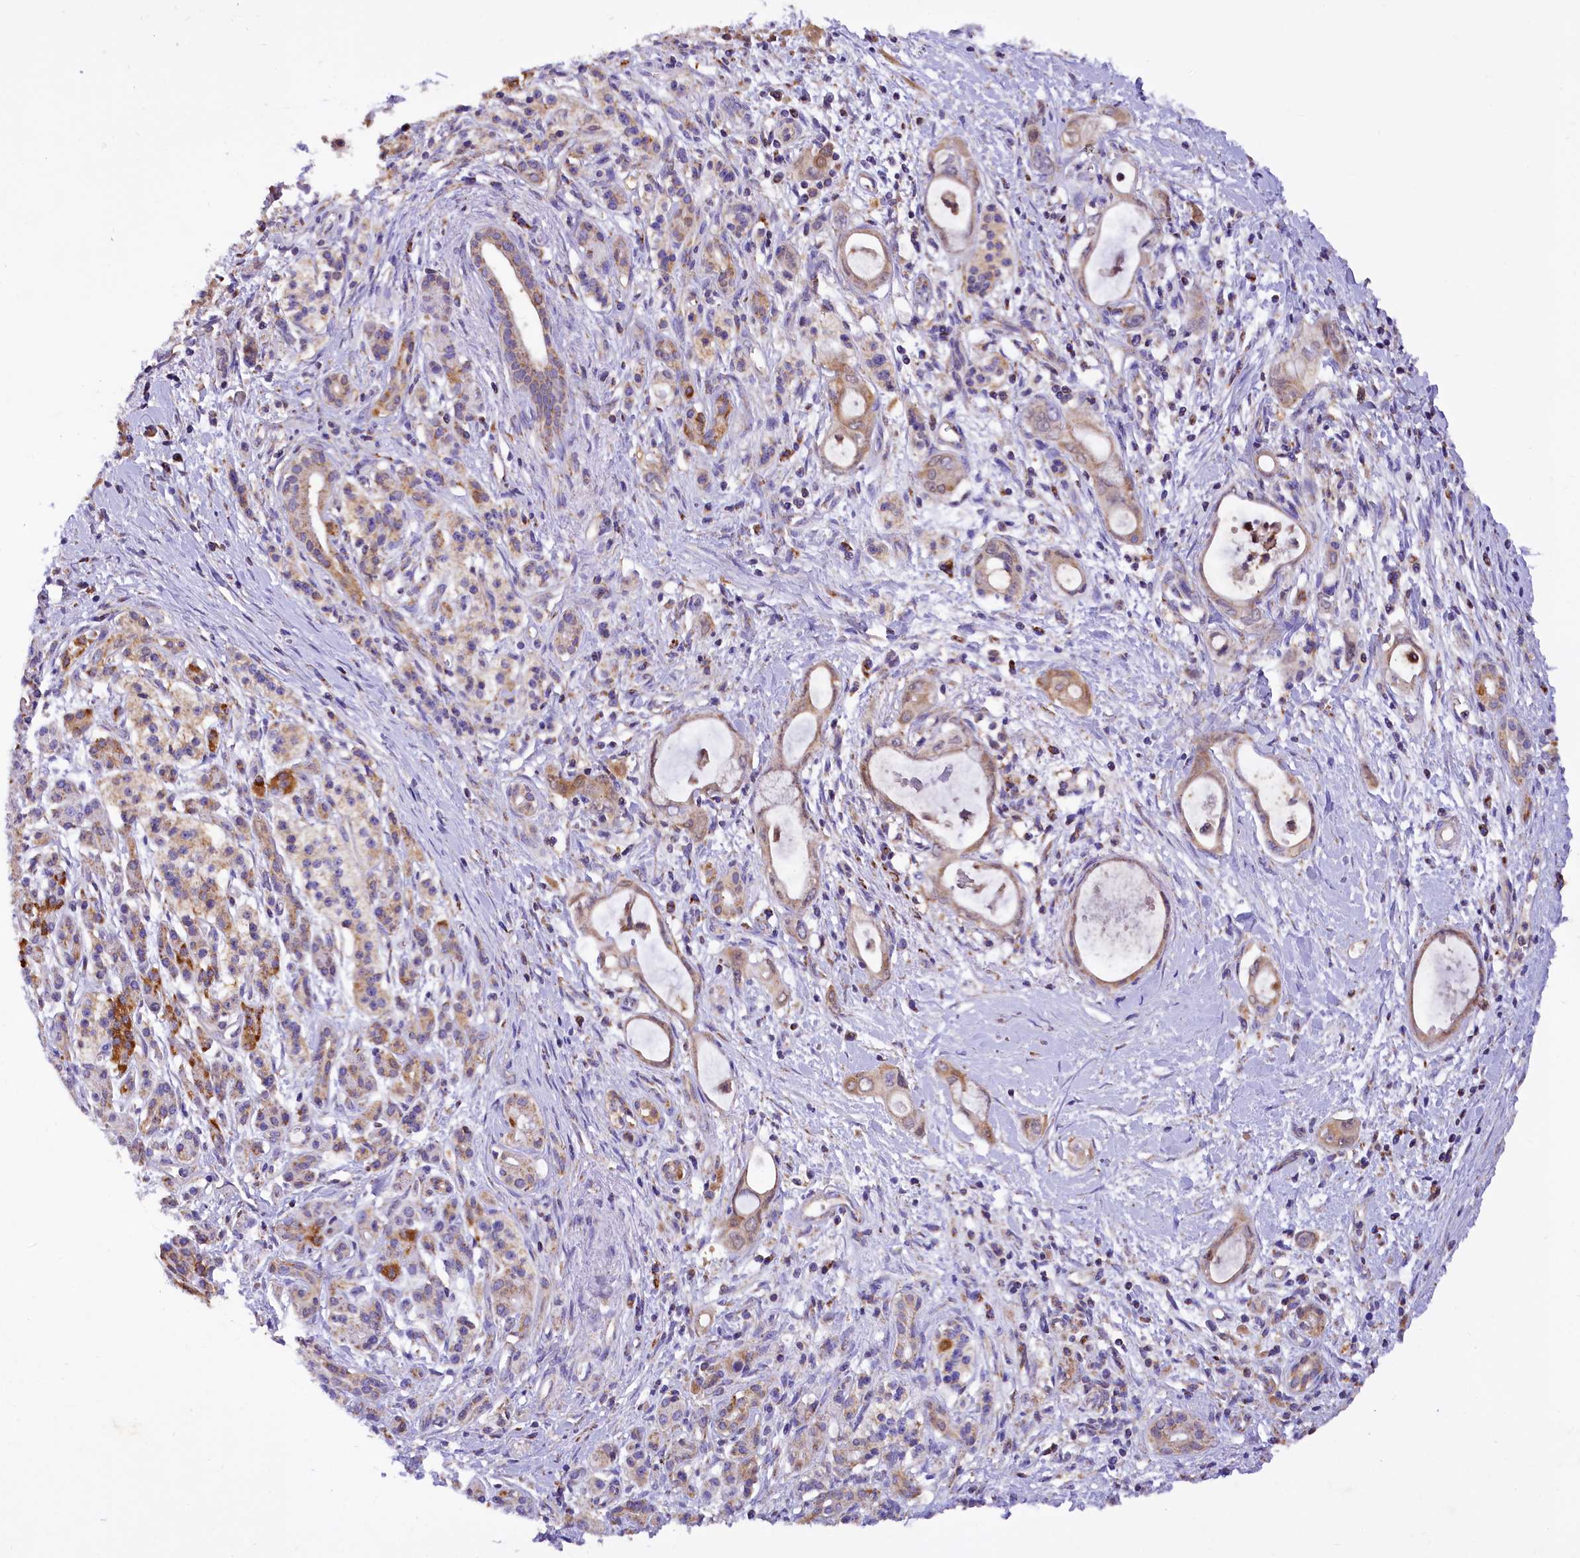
{"staining": {"intensity": "moderate", "quantity": ">75%", "location": "cytoplasmic/membranous"}, "tissue": "pancreatic cancer", "cell_type": "Tumor cells", "image_type": "cancer", "snomed": [{"axis": "morphology", "description": "Adenocarcinoma, NOS"}, {"axis": "topography", "description": "Pancreas"}], "caption": "This histopathology image demonstrates immunohistochemistry staining of human pancreatic adenocarcinoma, with medium moderate cytoplasmic/membranous expression in about >75% of tumor cells.", "gene": "TASOR2", "patient": {"sex": "male", "age": 72}}